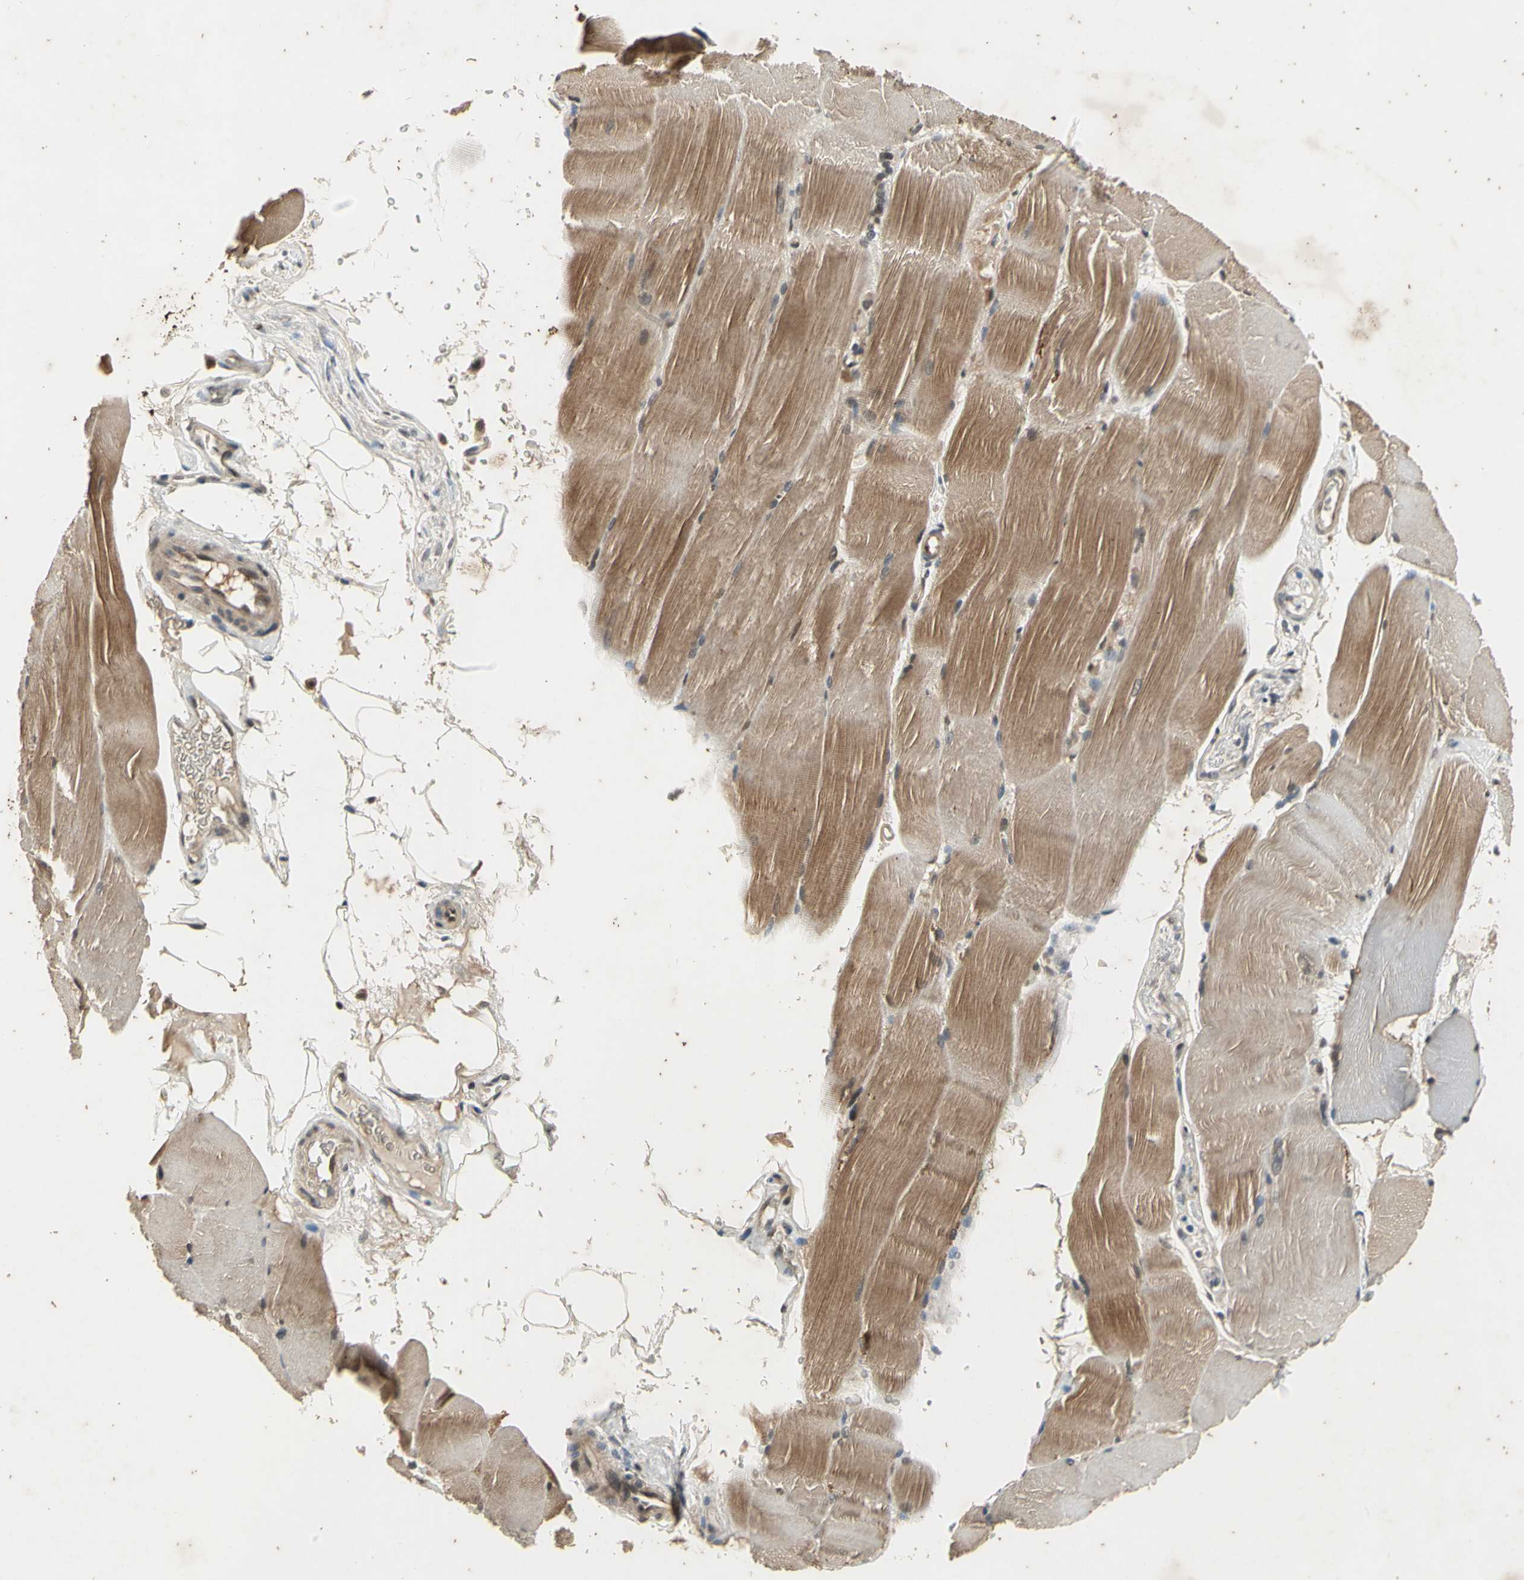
{"staining": {"intensity": "moderate", "quantity": "25%-75%", "location": "cytoplasmic/membranous"}, "tissue": "skeletal muscle", "cell_type": "Myocytes", "image_type": "normal", "snomed": [{"axis": "morphology", "description": "Normal tissue, NOS"}, {"axis": "topography", "description": "Skin"}, {"axis": "topography", "description": "Skeletal muscle"}], "caption": "Immunohistochemical staining of benign skeletal muscle shows moderate cytoplasmic/membranous protein positivity in approximately 25%-75% of myocytes.", "gene": "EFNB2", "patient": {"sex": "male", "age": 83}}